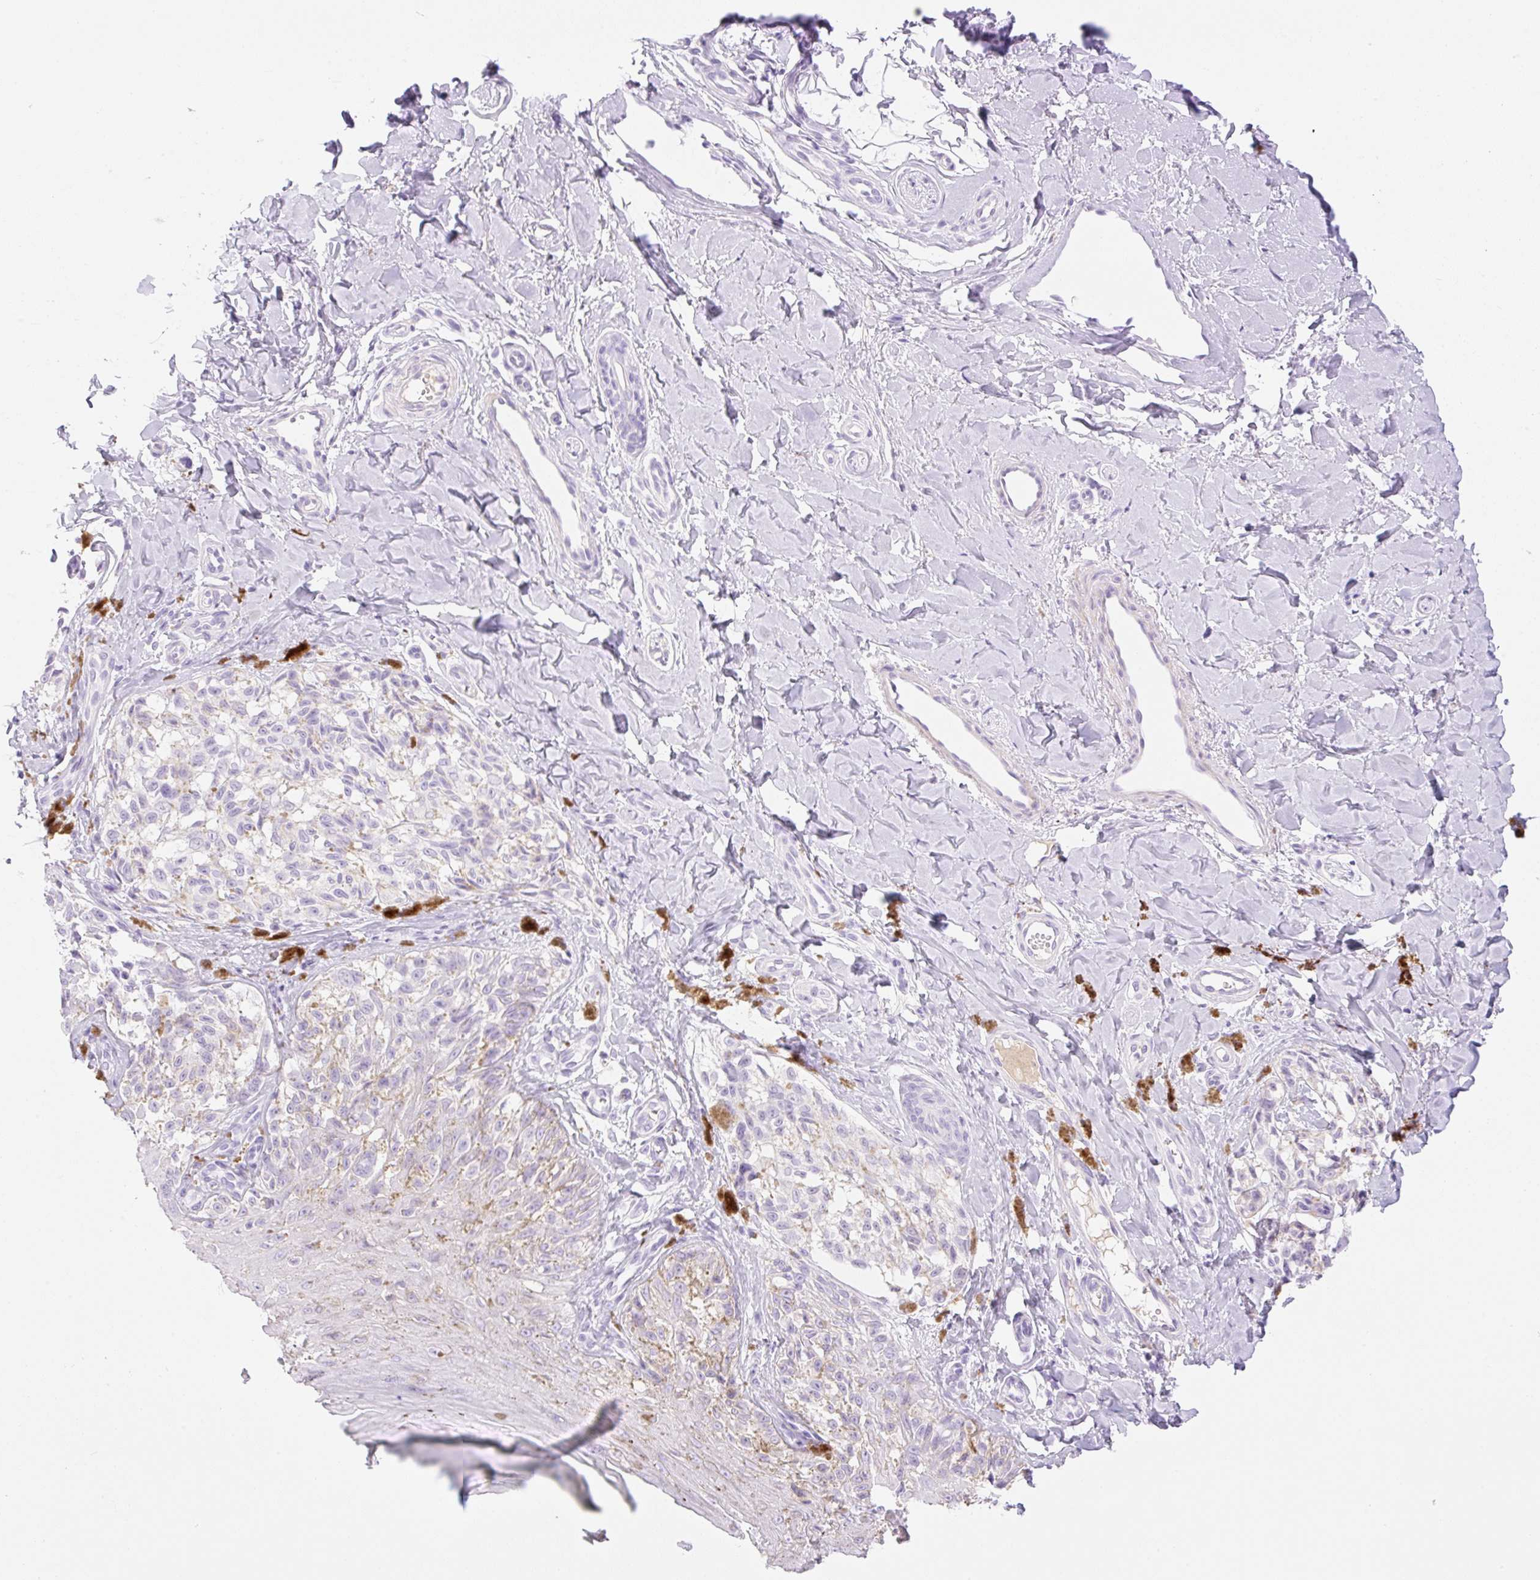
{"staining": {"intensity": "negative", "quantity": "none", "location": "none"}, "tissue": "melanoma", "cell_type": "Tumor cells", "image_type": "cancer", "snomed": [{"axis": "morphology", "description": "Malignant melanoma, NOS"}, {"axis": "topography", "description": "Skin"}], "caption": "Tumor cells are negative for brown protein staining in malignant melanoma.", "gene": "PALM3", "patient": {"sex": "female", "age": 65}}